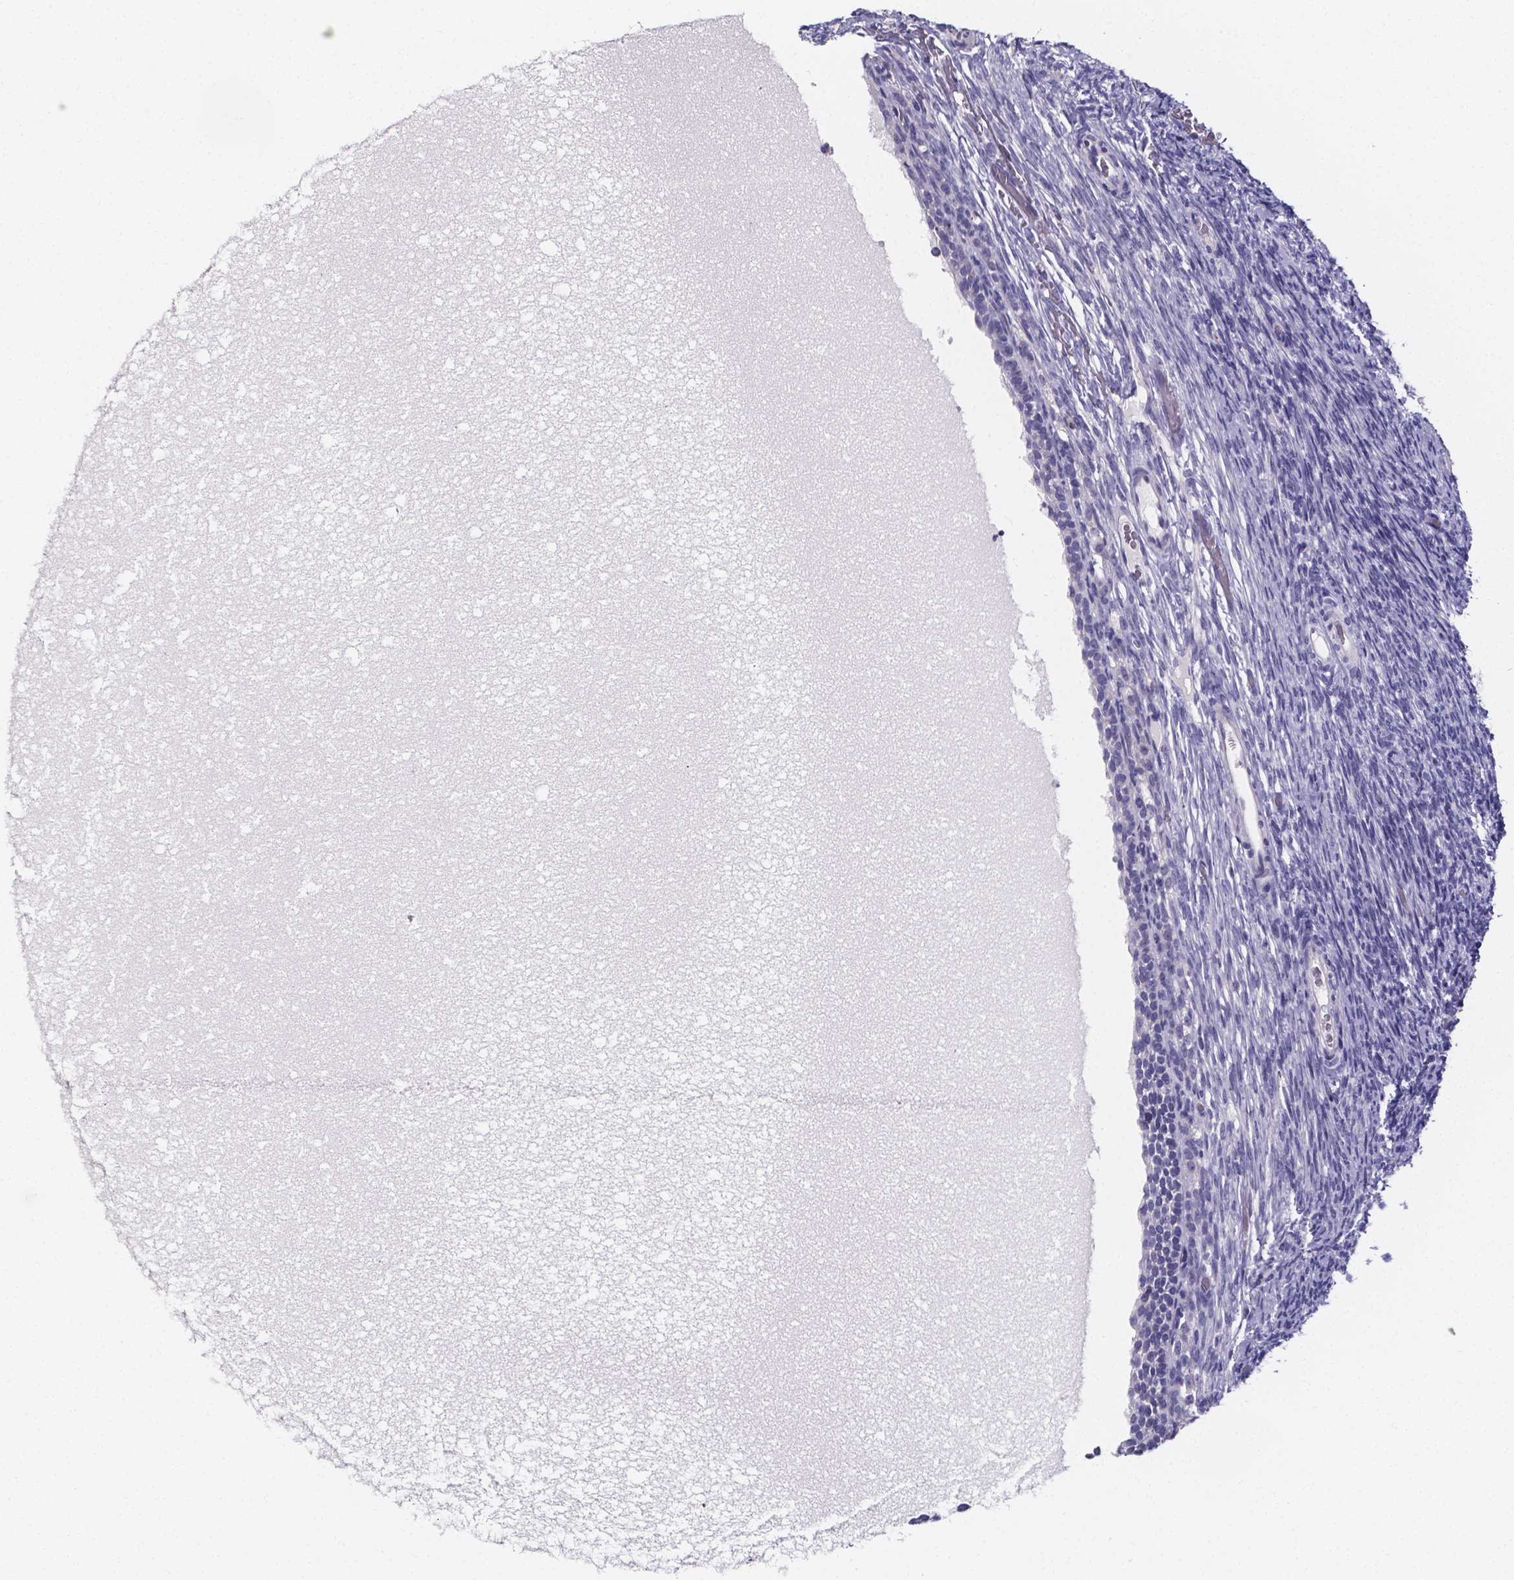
{"staining": {"intensity": "negative", "quantity": "none", "location": "none"}, "tissue": "ovary", "cell_type": "Follicle cells", "image_type": "normal", "snomed": [{"axis": "morphology", "description": "Normal tissue, NOS"}, {"axis": "topography", "description": "Ovary"}], "caption": "Ovary stained for a protein using immunohistochemistry reveals no staining follicle cells.", "gene": "IZUMO1", "patient": {"sex": "female", "age": 34}}